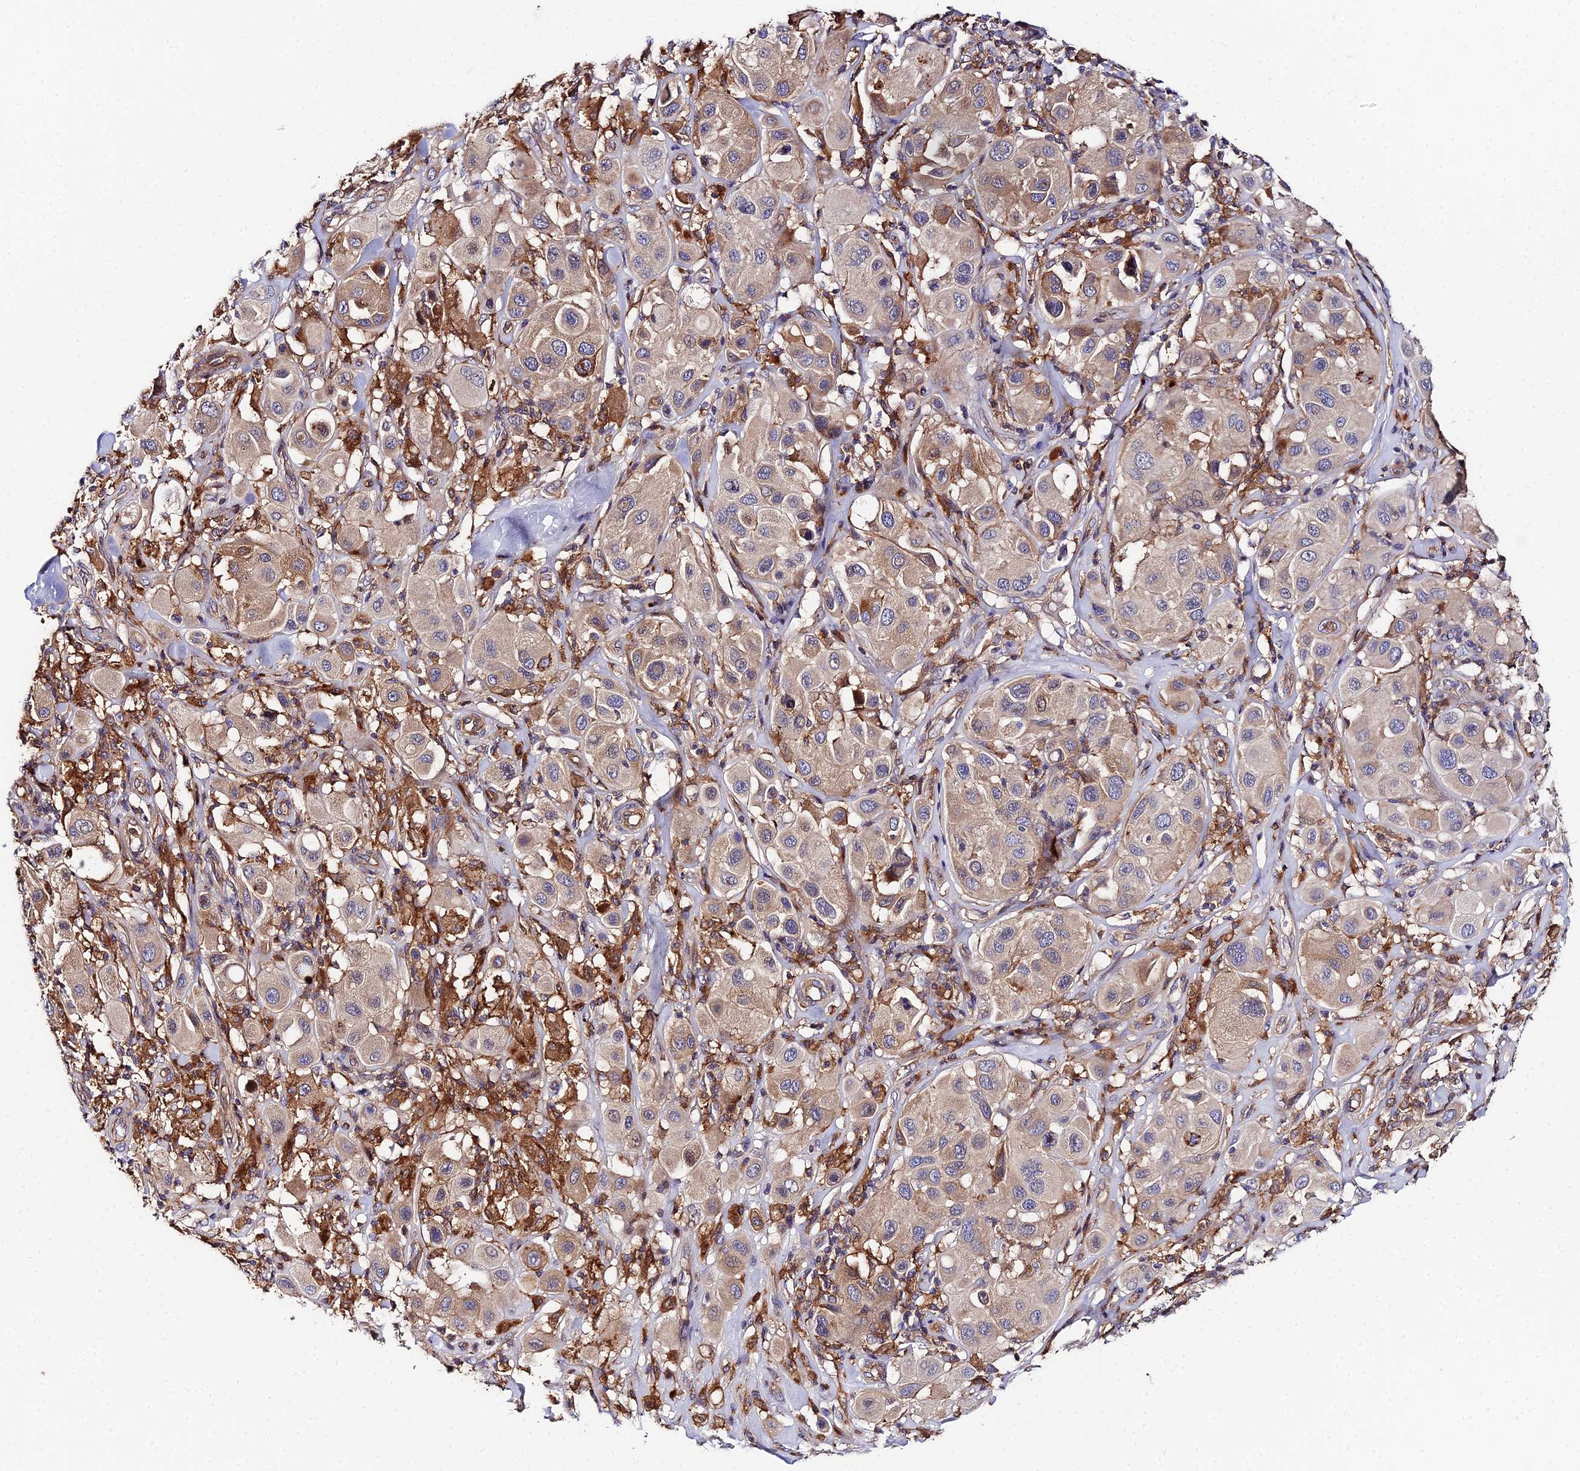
{"staining": {"intensity": "moderate", "quantity": "<25%", "location": "cytoplasmic/membranous"}, "tissue": "melanoma", "cell_type": "Tumor cells", "image_type": "cancer", "snomed": [{"axis": "morphology", "description": "Malignant melanoma, Metastatic site"}, {"axis": "topography", "description": "Skin"}], "caption": "Immunohistochemistry (DAB) staining of human malignant melanoma (metastatic site) exhibits moderate cytoplasmic/membranous protein expression in approximately <25% of tumor cells. (IHC, brightfield microscopy, high magnification).", "gene": "GNG5B", "patient": {"sex": "male", "age": 41}}